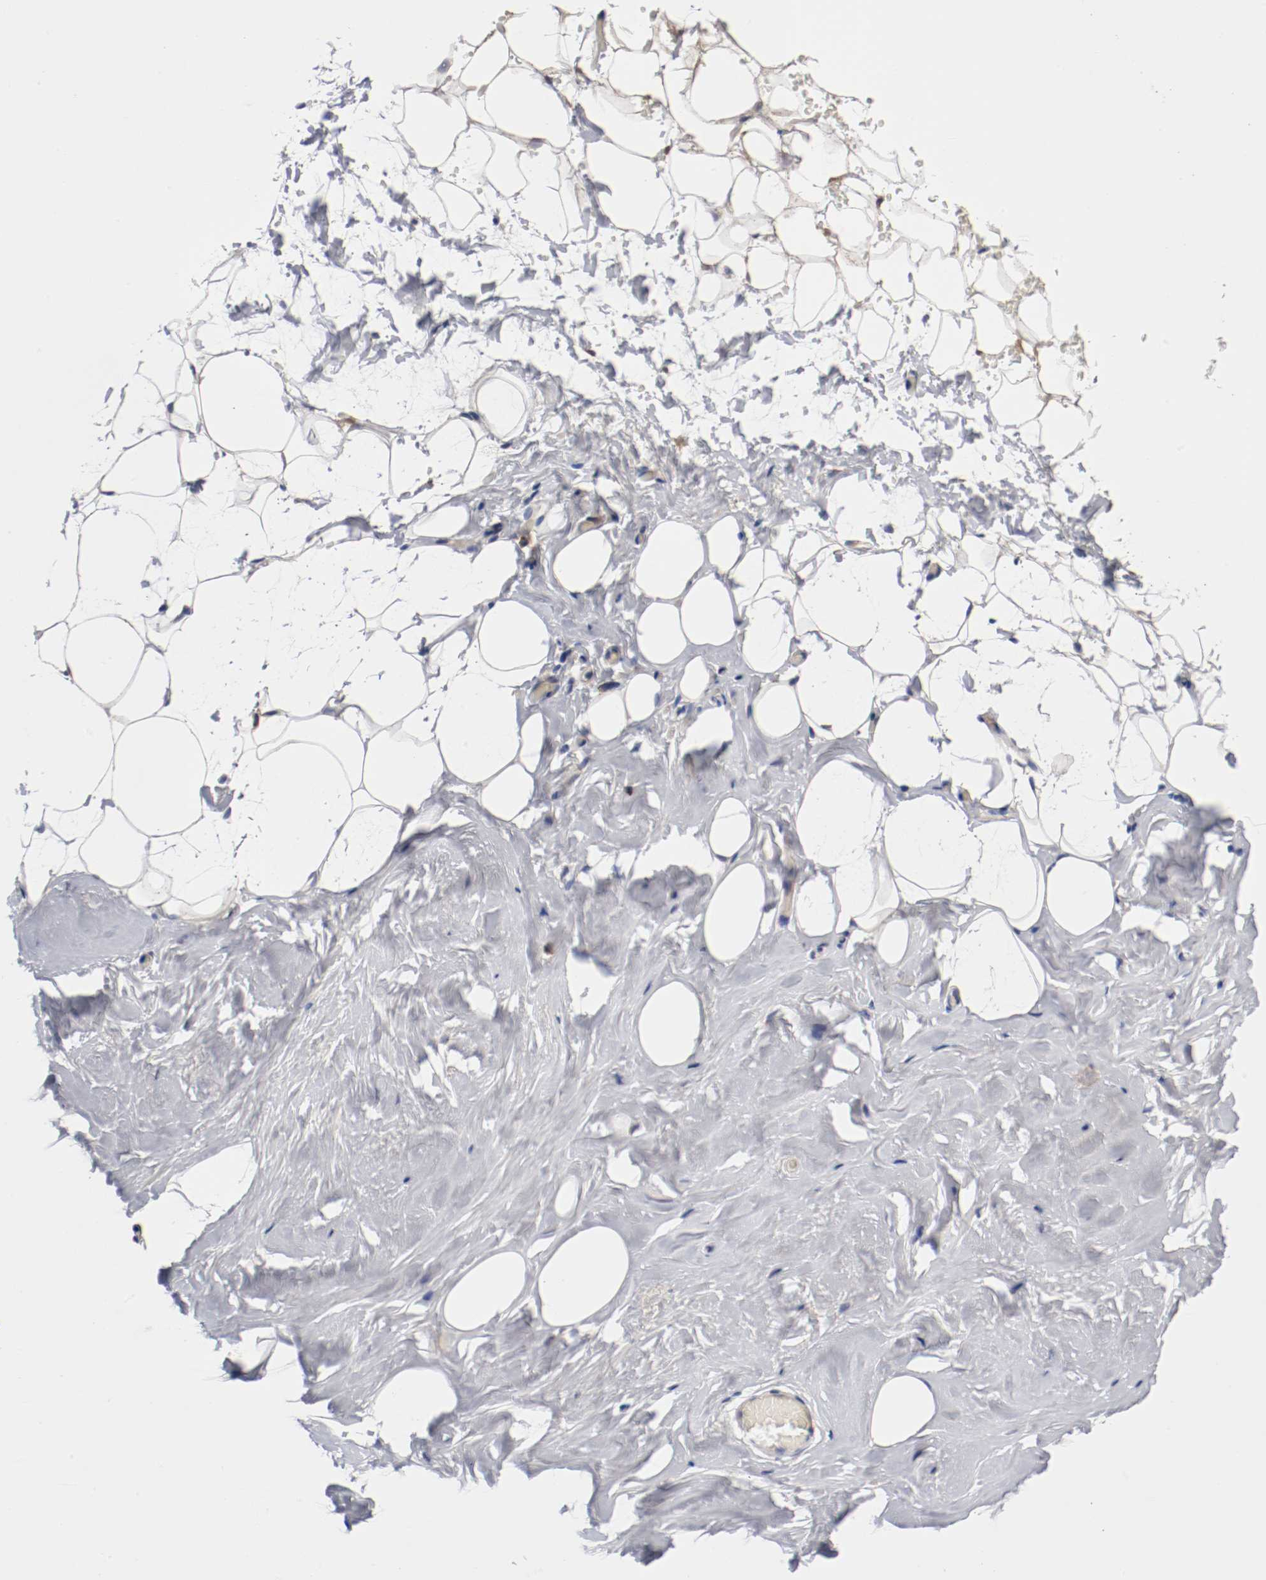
{"staining": {"intensity": "negative", "quantity": "none", "location": "none"}, "tissue": "breast", "cell_type": "Adipocytes", "image_type": "normal", "snomed": [{"axis": "morphology", "description": "Normal tissue, NOS"}, {"axis": "topography", "description": "Breast"}], "caption": "Immunohistochemistry micrograph of benign breast stained for a protein (brown), which reveals no positivity in adipocytes. (Brightfield microscopy of DAB IHC at high magnification).", "gene": "PCSK6", "patient": {"sex": "female", "age": 75}}